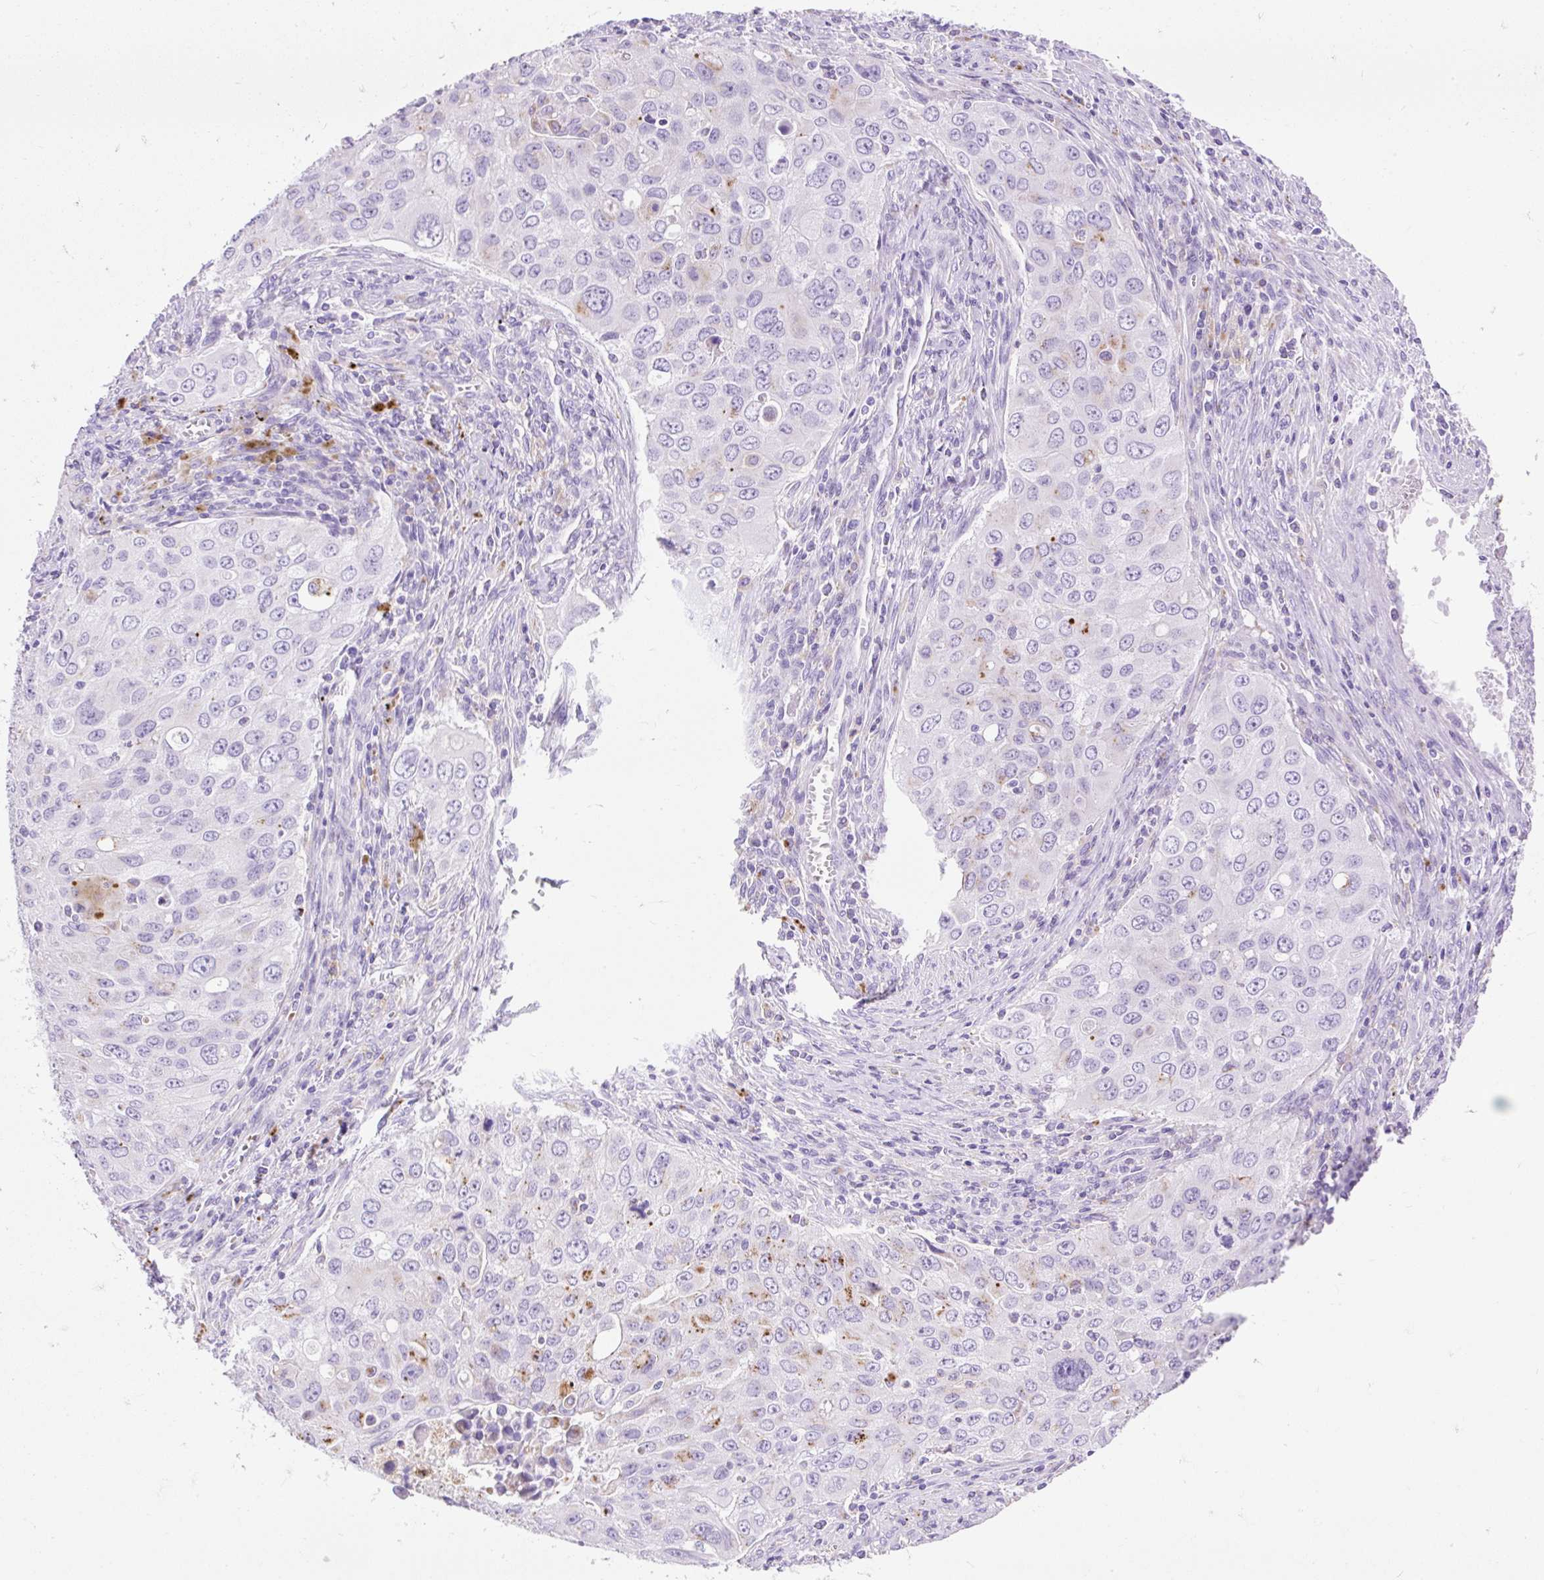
{"staining": {"intensity": "moderate", "quantity": "<25%", "location": "cytoplasmic/membranous"}, "tissue": "lung cancer", "cell_type": "Tumor cells", "image_type": "cancer", "snomed": [{"axis": "morphology", "description": "Adenocarcinoma, NOS"}, {"axis": "morphology", "description": "Adenocarcinoma, metastatic, NOS"}, {"axis": "topography", "description": "Lymph node"}, {"axis": "topography", "description": "Lung"}], "caption": "A histopathology image showing moderate cytoplasmic/membranous staining in approximately <25% of tumor cells in adenocarcinoma (lung), as visualized by brown immunohistochemical staining.", "gene": "HEXB", "patient": {"sex": "female", "age": 42}}